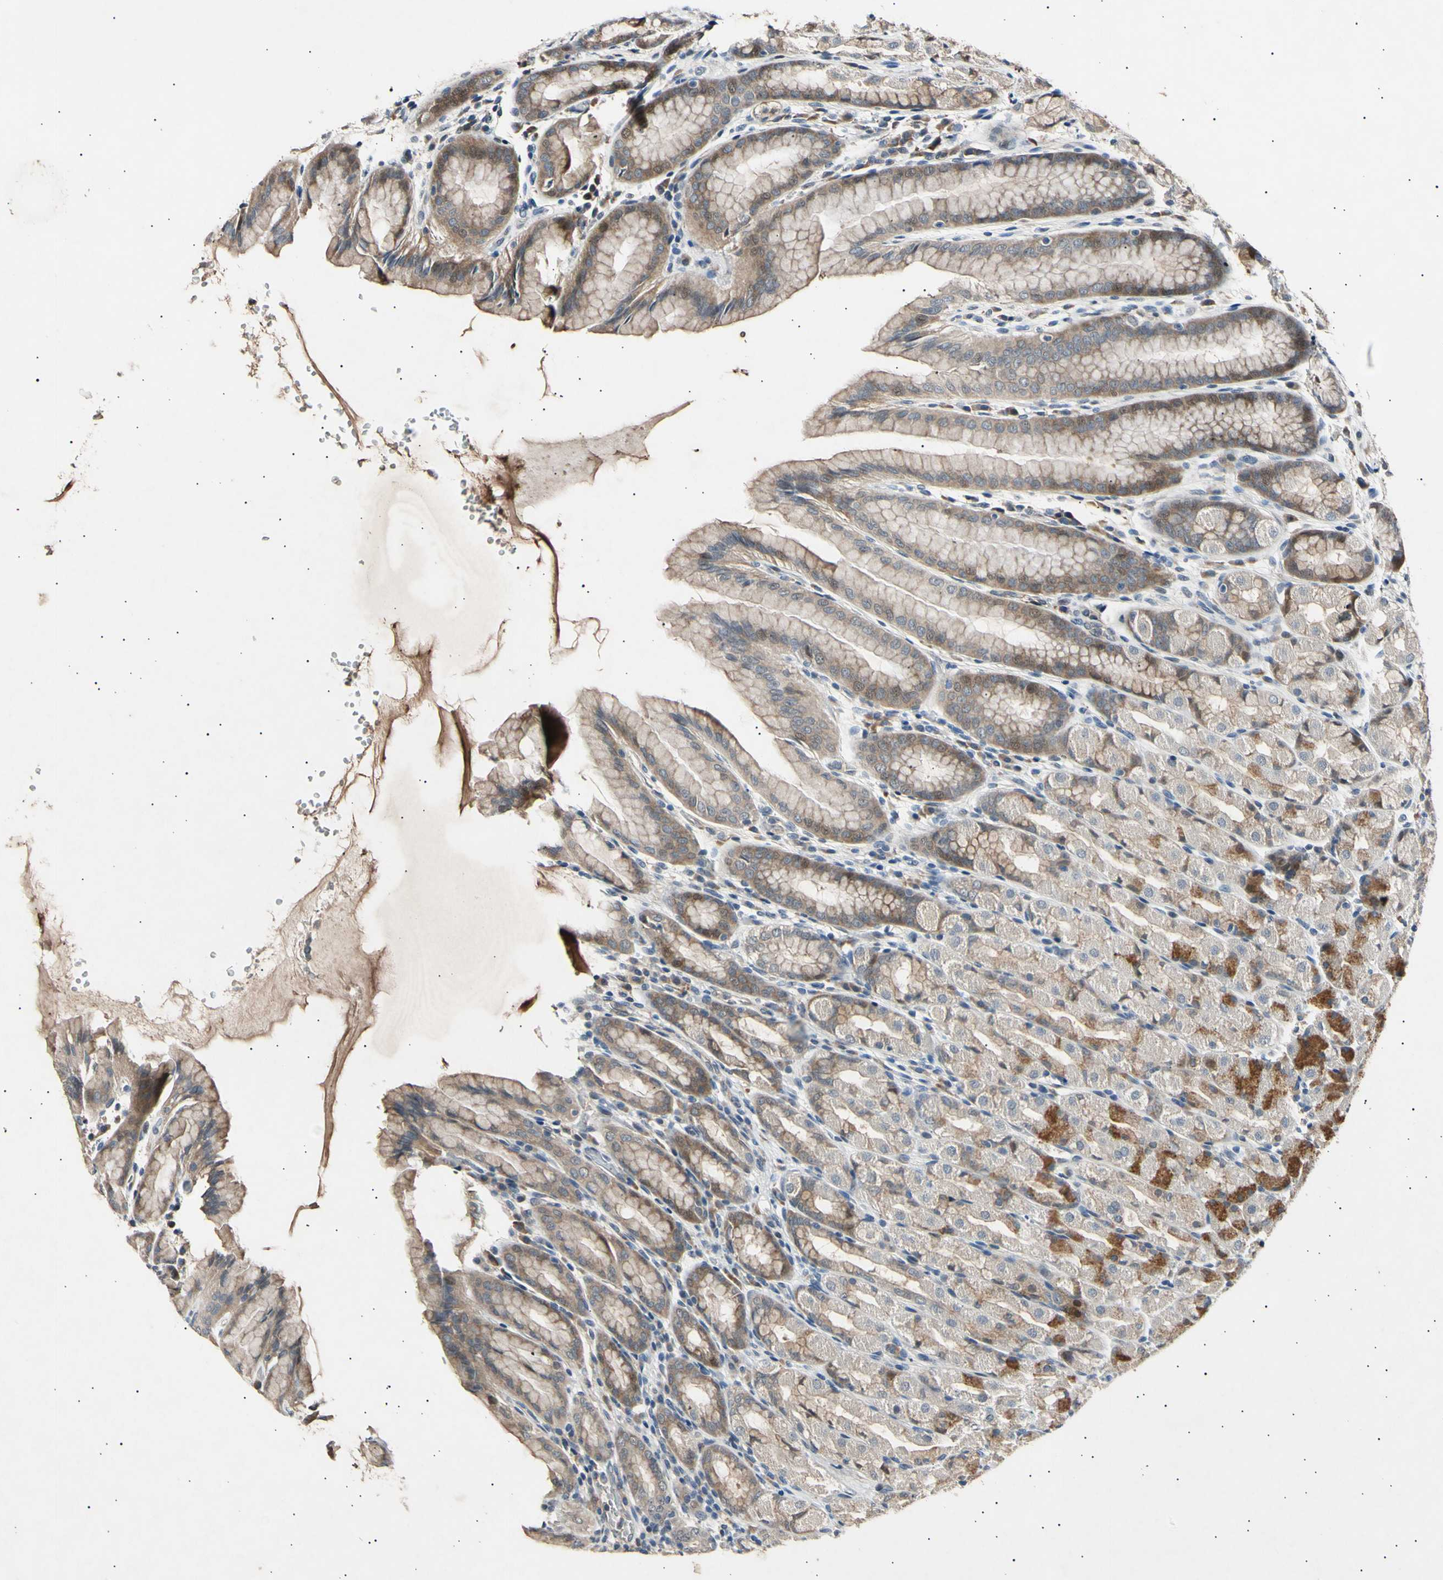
{"staining": {"intensity": "strong", "quantity": "25%-75%", "location": "cytoplasmic/membranous"}, "tissue": "stomach", "cell_type": "Glandular cells", "image_type": "normal", "snomed": [{"axis": "morphology", "description": "Normal tissue, NOS"}, {"axis": "topography", "description": "Stomach, upper"}], "caption": "Immunohistochemical staining of normal human stomach exhibits high levels of strong cytoplasmic/membranous expression in approximately 25%-75% of glandular cells.", "gene": "ADCY3", "patient": {"sex": "male", "age": 68}}